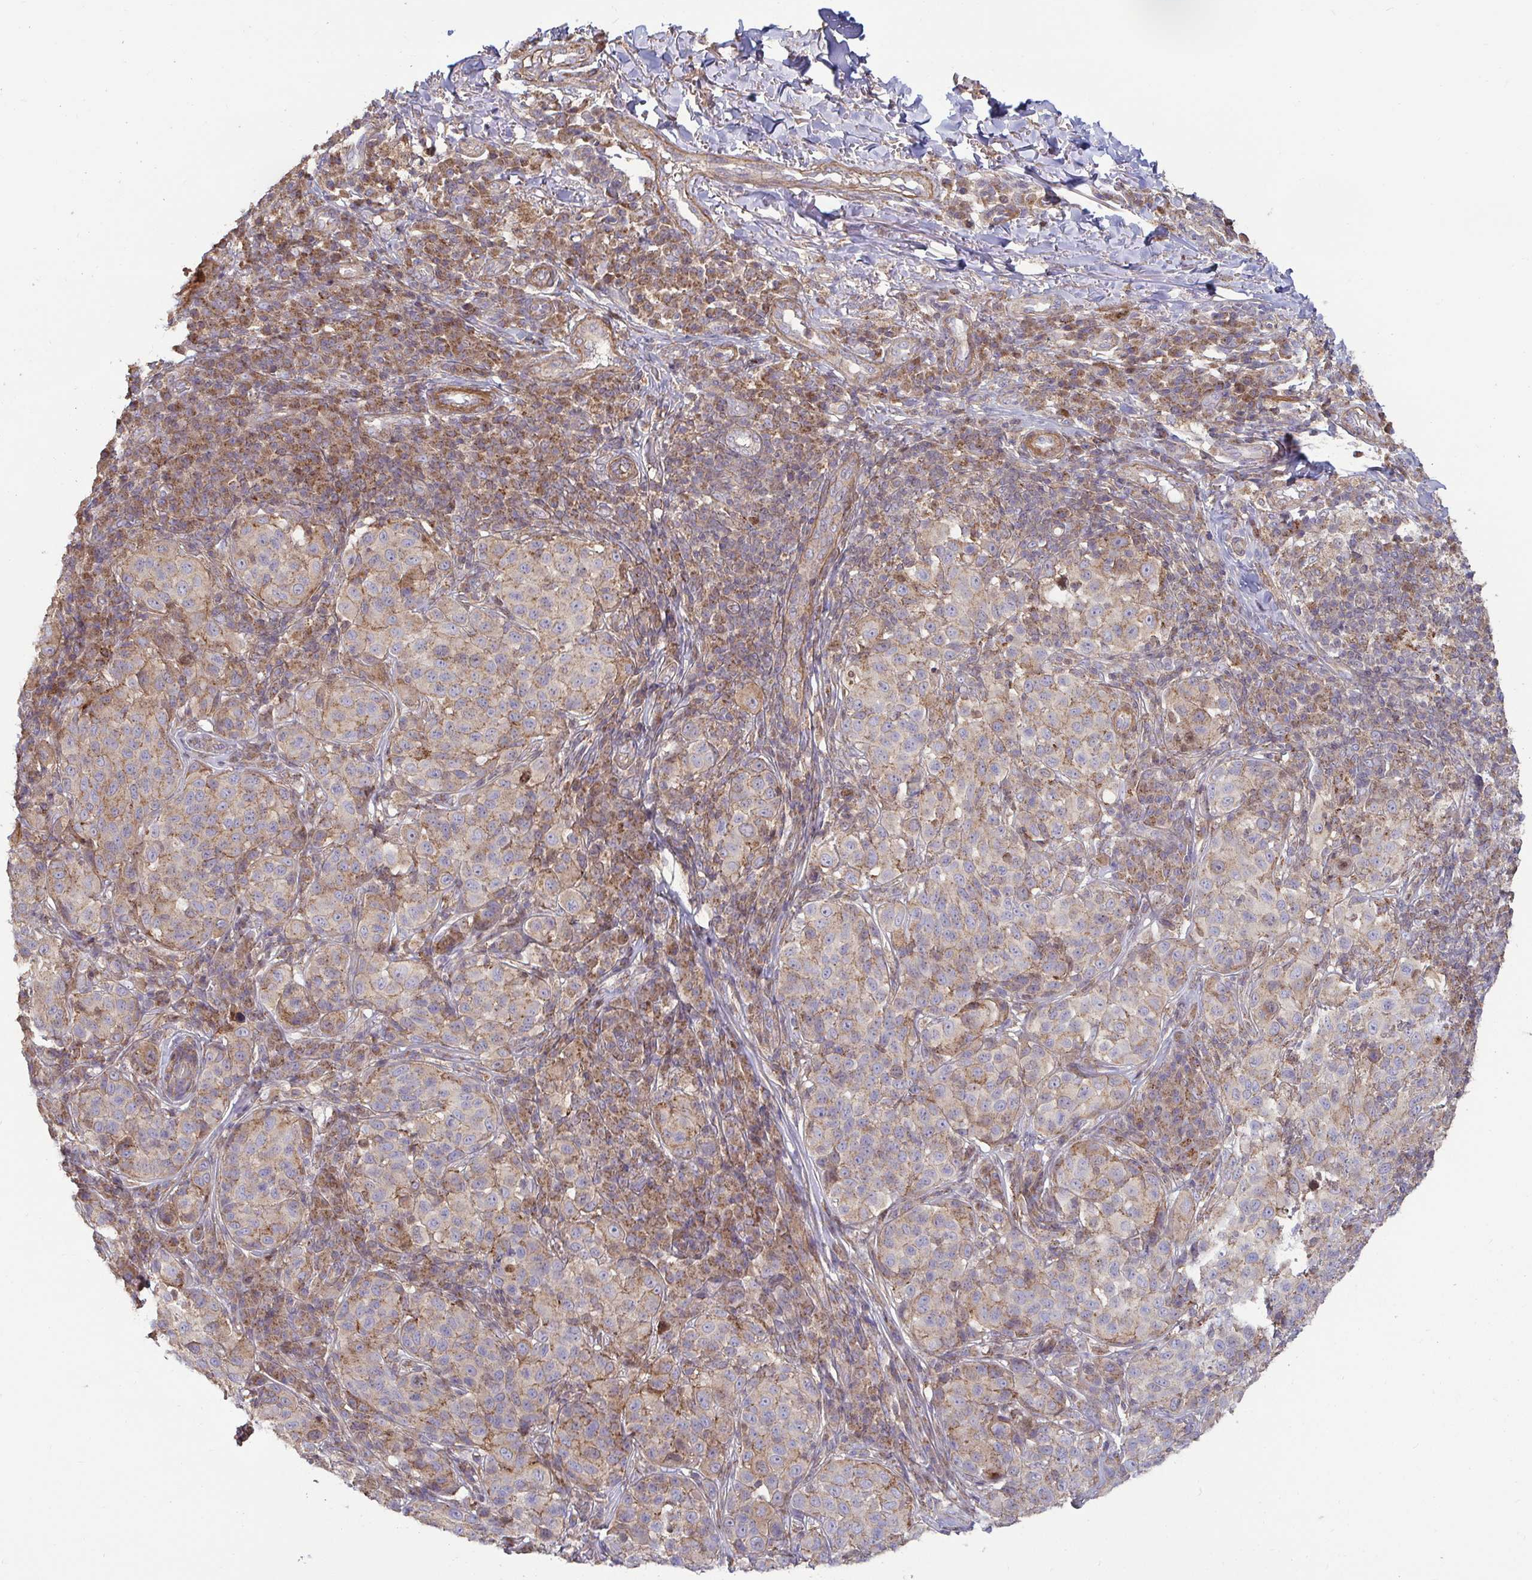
{"staining": {"intensity": "weak", "quantity": "25%-75%", "location": "cytoplasmic/membranous"}, "tissue": "melanoma", "cell_type": "Tumor cells", "image_type": "cancer", "snomed": [{"axis": "morphology", "description": "Malignant melanoma, NOS"}, {"axis": "topography", "description": "Skin"}], "caption": "Brown immunohistochemical staining in malignant melanoma reveals weak cytoplasmic/membranous staining in about 25%-75% of tumor cells. Using DAB (3,3'-diaminobenzidine) (brown) and hematoxylin (blue) stains, captured at high magnification using brightfield microscopy.", "gene": "SPRY1", "patient": {"sex": "male", "age": 38}}